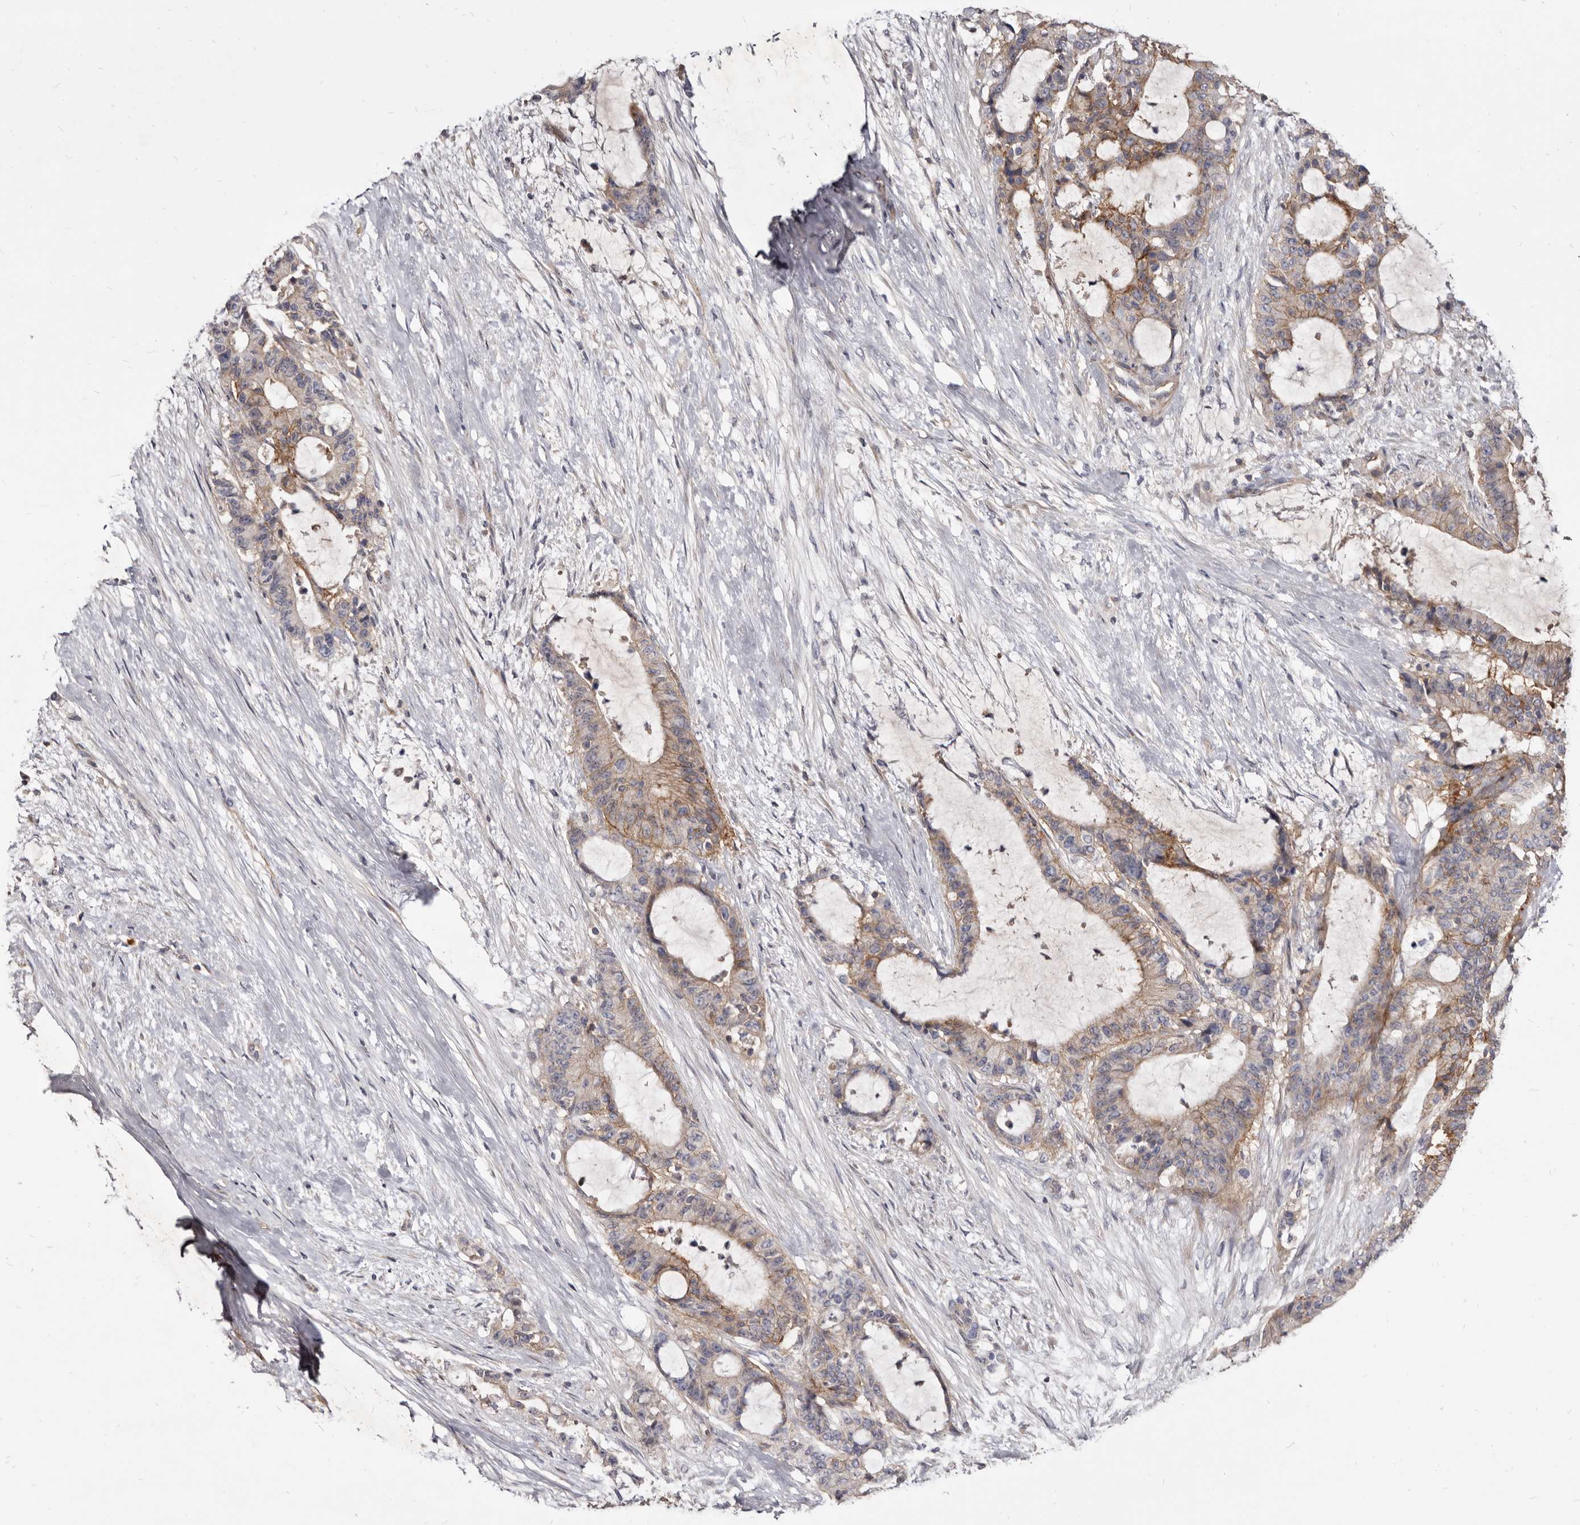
{"staining": {"intensity": "moderate", "quantity": ">75%", "location": "cytoplasmic/membranous"}, "tissue": "liver cancer", "cell_type": "Tumor cells", "image_type": "cancer", "snomed": [{"axis": "morphology", "description": "Normal tissue, NOS"}, {"axis": "morphology", "description": "Cholangiocarcinoma"}, {"axis": "topography", "description": "Liver"}, {"axis": "topography", "description": "Peripheral nerve tissue"}], "caption": "High-power microscopy captured an IHC photomicrograph of liver cancer (cholangiocarcinoma), revealing moderate cytoplasmic/membranous positivity in about >75% of tumor cells.", "gene": "FAS", "patient": {"sex": "female", "age": 73}}